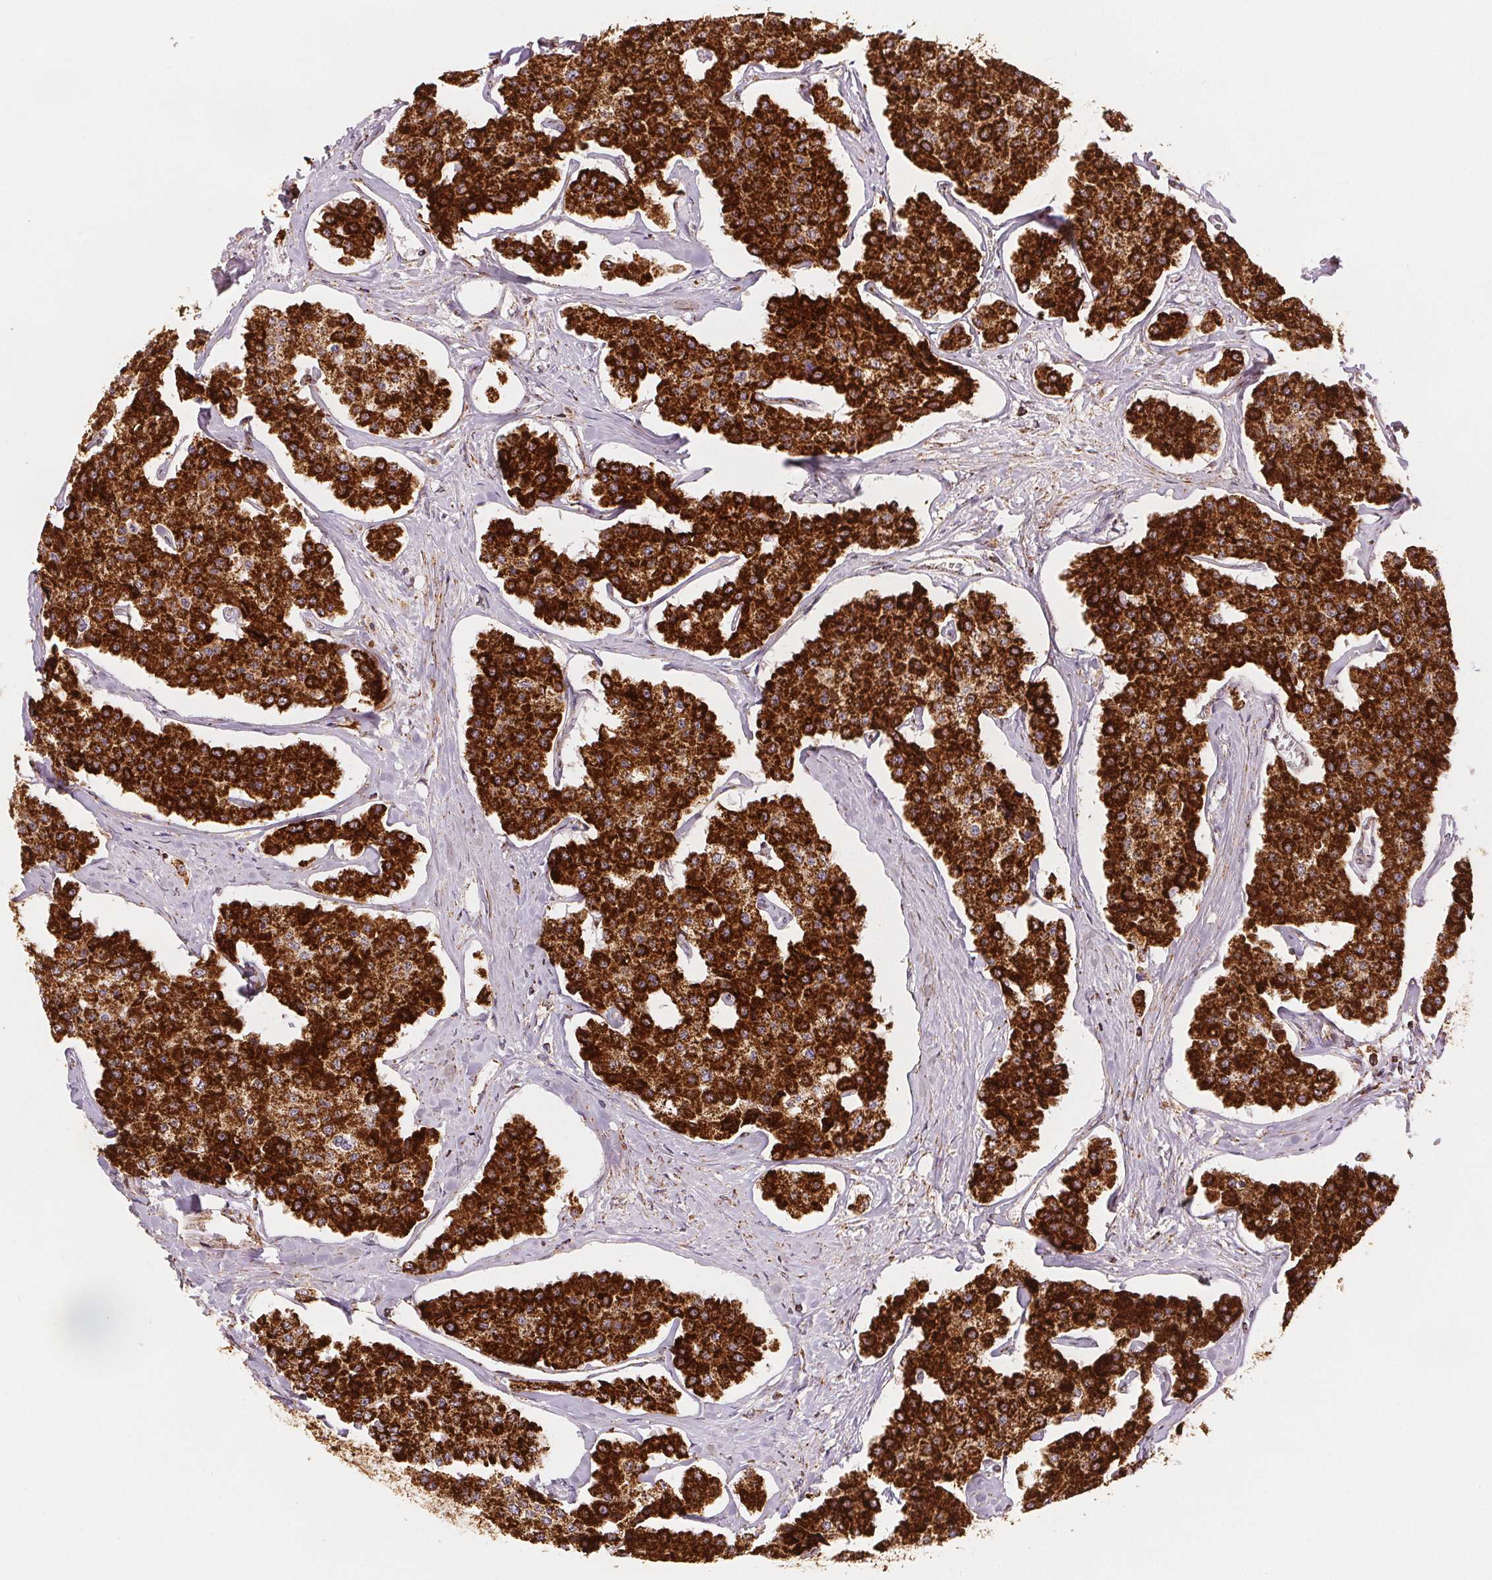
{"staining": {"intensity": "strong", "quantity": ">75%", "location": "cytoplasmic/membranous"}, "tissue": "carcinoid", "cell_type": "Tumor cells", "image_type": "cancer", "snomed": [{"axis": "morphology", "description": "Carcinoid, malignant, NOS"}, {"axis": "topography", "description": "Small intestine"}], "caption": "A photomicrograph of human carcinoid stained for a protein reveals strong cytoplasmic/membranous brown staining in tumor cells.", "gene": "SDHB", "patient": {"sex": "female", "age": 65}}